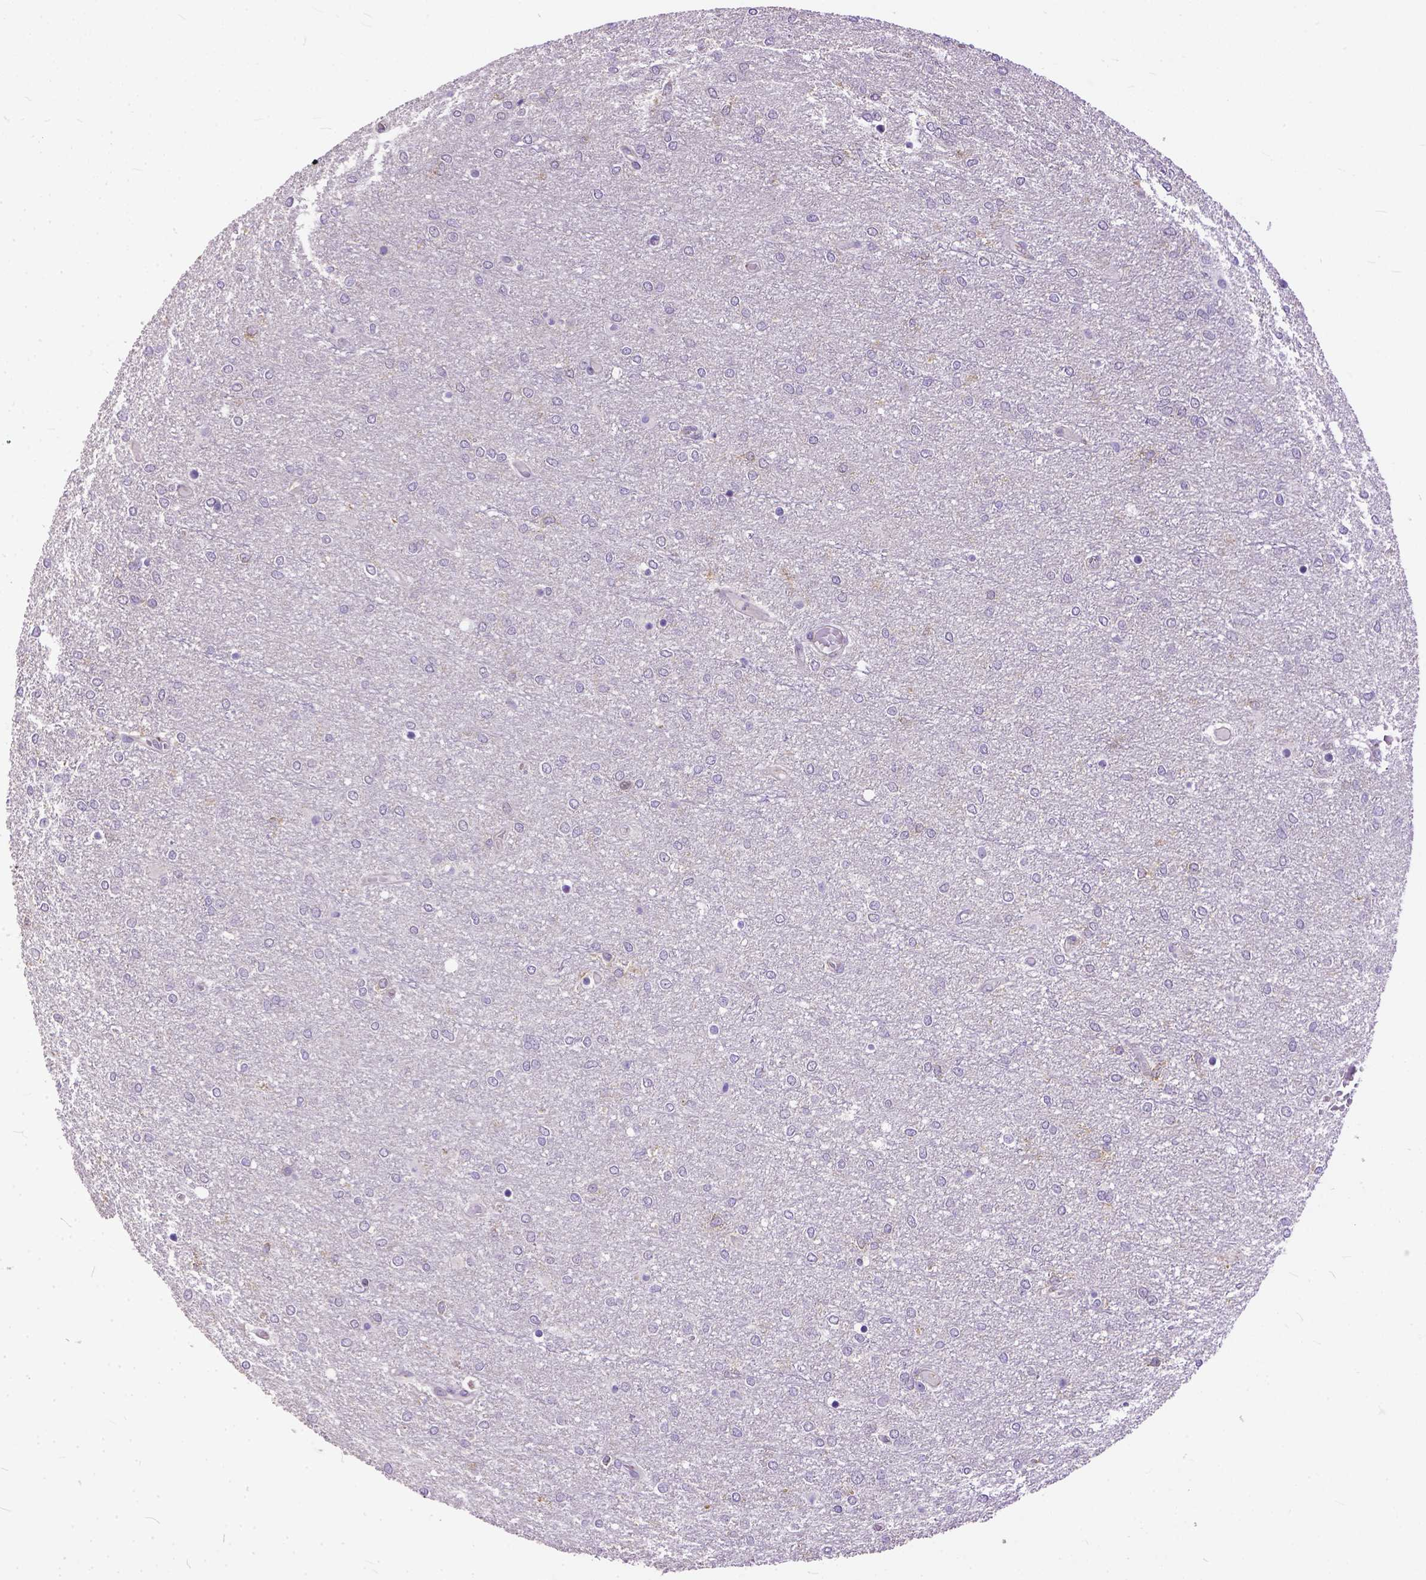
{"staining": {"intensity": "negative", "quantity": "none", "location": "none"}, "tissue": "glioma", "cell_type": "Tumor cells", "image_type": "cancer", "snomed": [{"axis": "morphology", "description": "Glioma, malignant, High grade"}, {"axis": "topography", "description": "Brain"}], "caption": "This is an immunohistochemistry micrograph of malignant high-grade glioma. There is no staining in tumor cells.", "gene": "BANF2", "patient": {"sex": "female", "age": 61}}